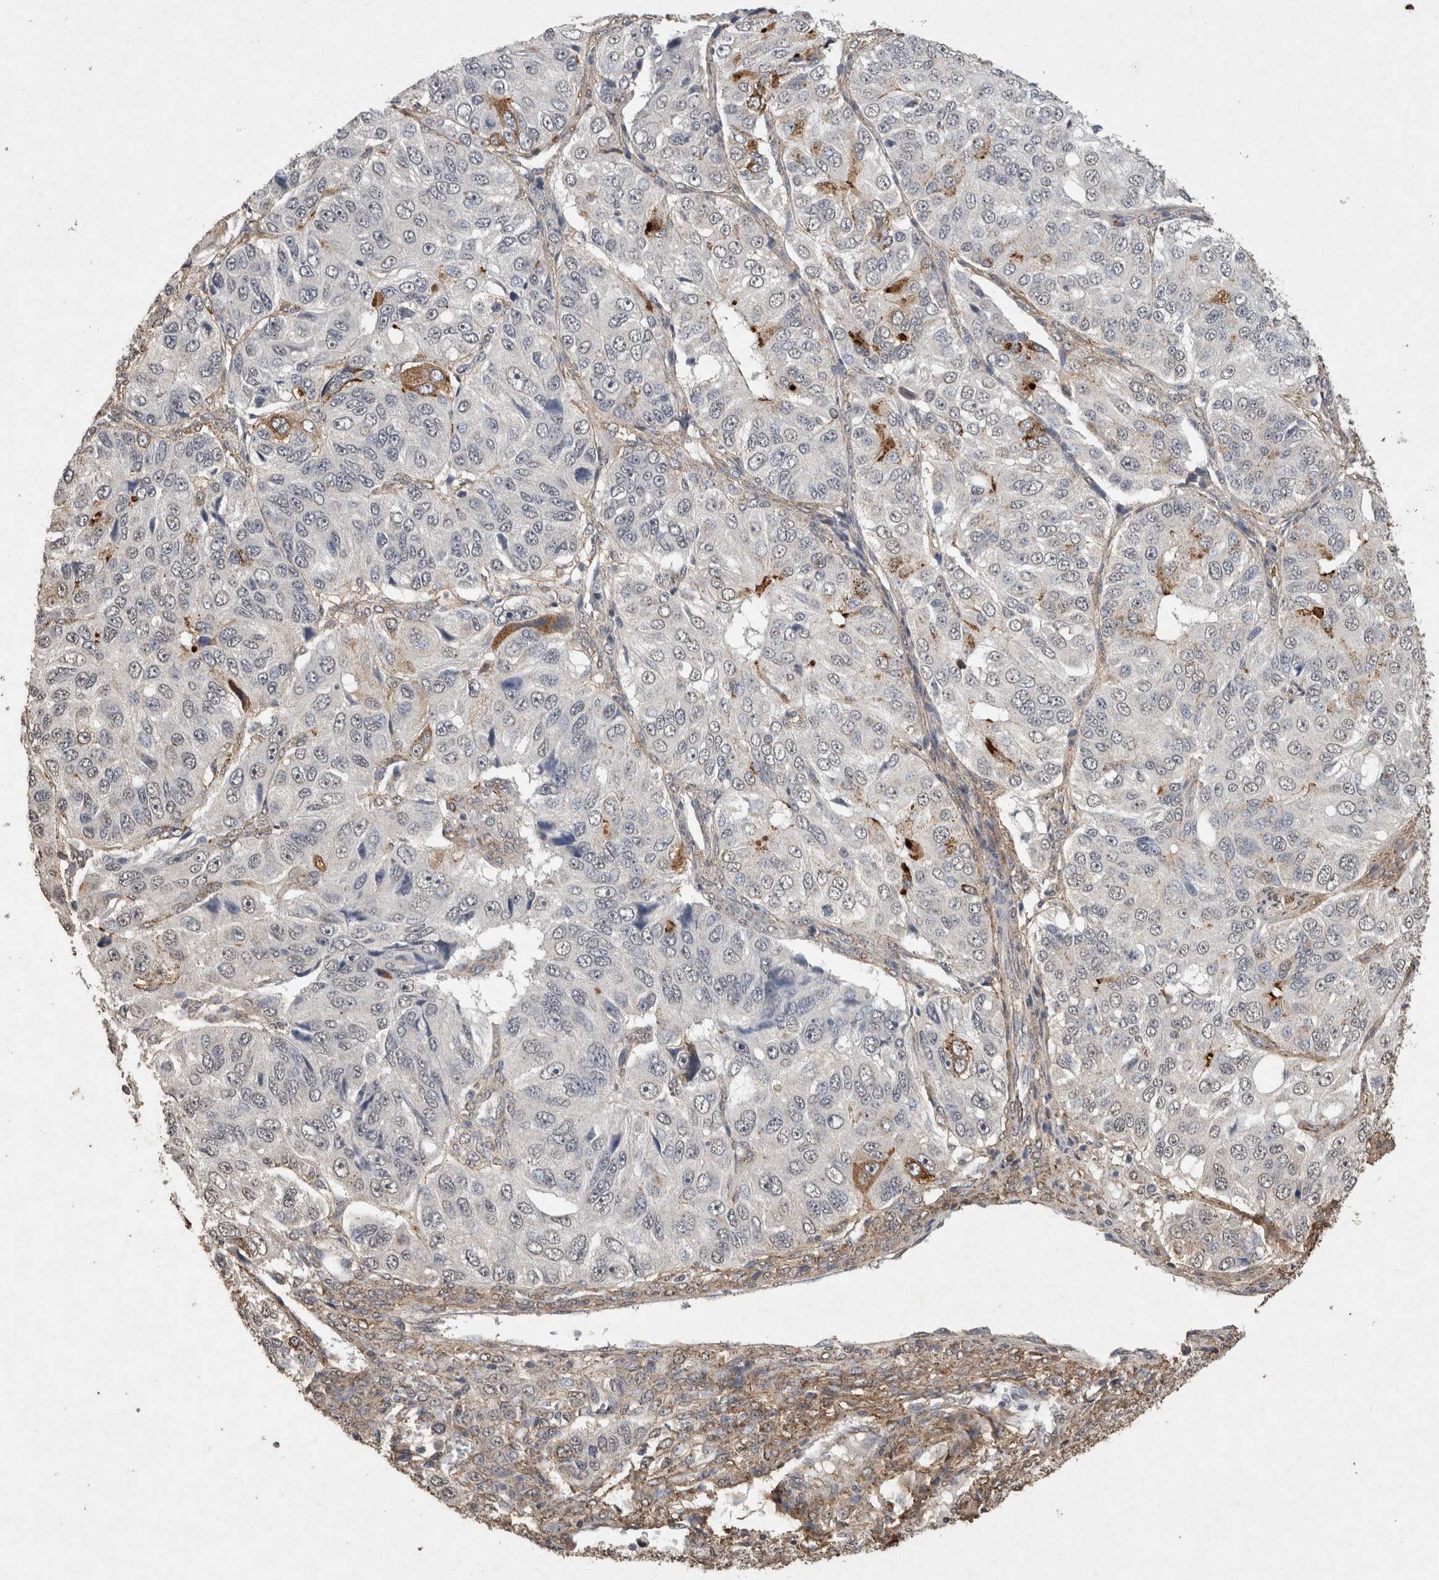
{"staining": {"intensity": "negative", "quantity": "none", "location": "none"}, "tissue": "ovarian cancer", "cell_type": "Tumor cells", "image_type": "cancer", "snomed": [{"axis": "morphology", "description": "Carcinoma, endometroid"}, {"axis": "topography", "description": "Ovary"}], "caption": "DAB (3,3'-diaminobenzidine) immunohistochemical staining of human ovarian endometroid carcinoma shows no significant positivity in tumor cells.", "gene": "C1QTNF5", "patient": {"sex": "female", "age": 51}}